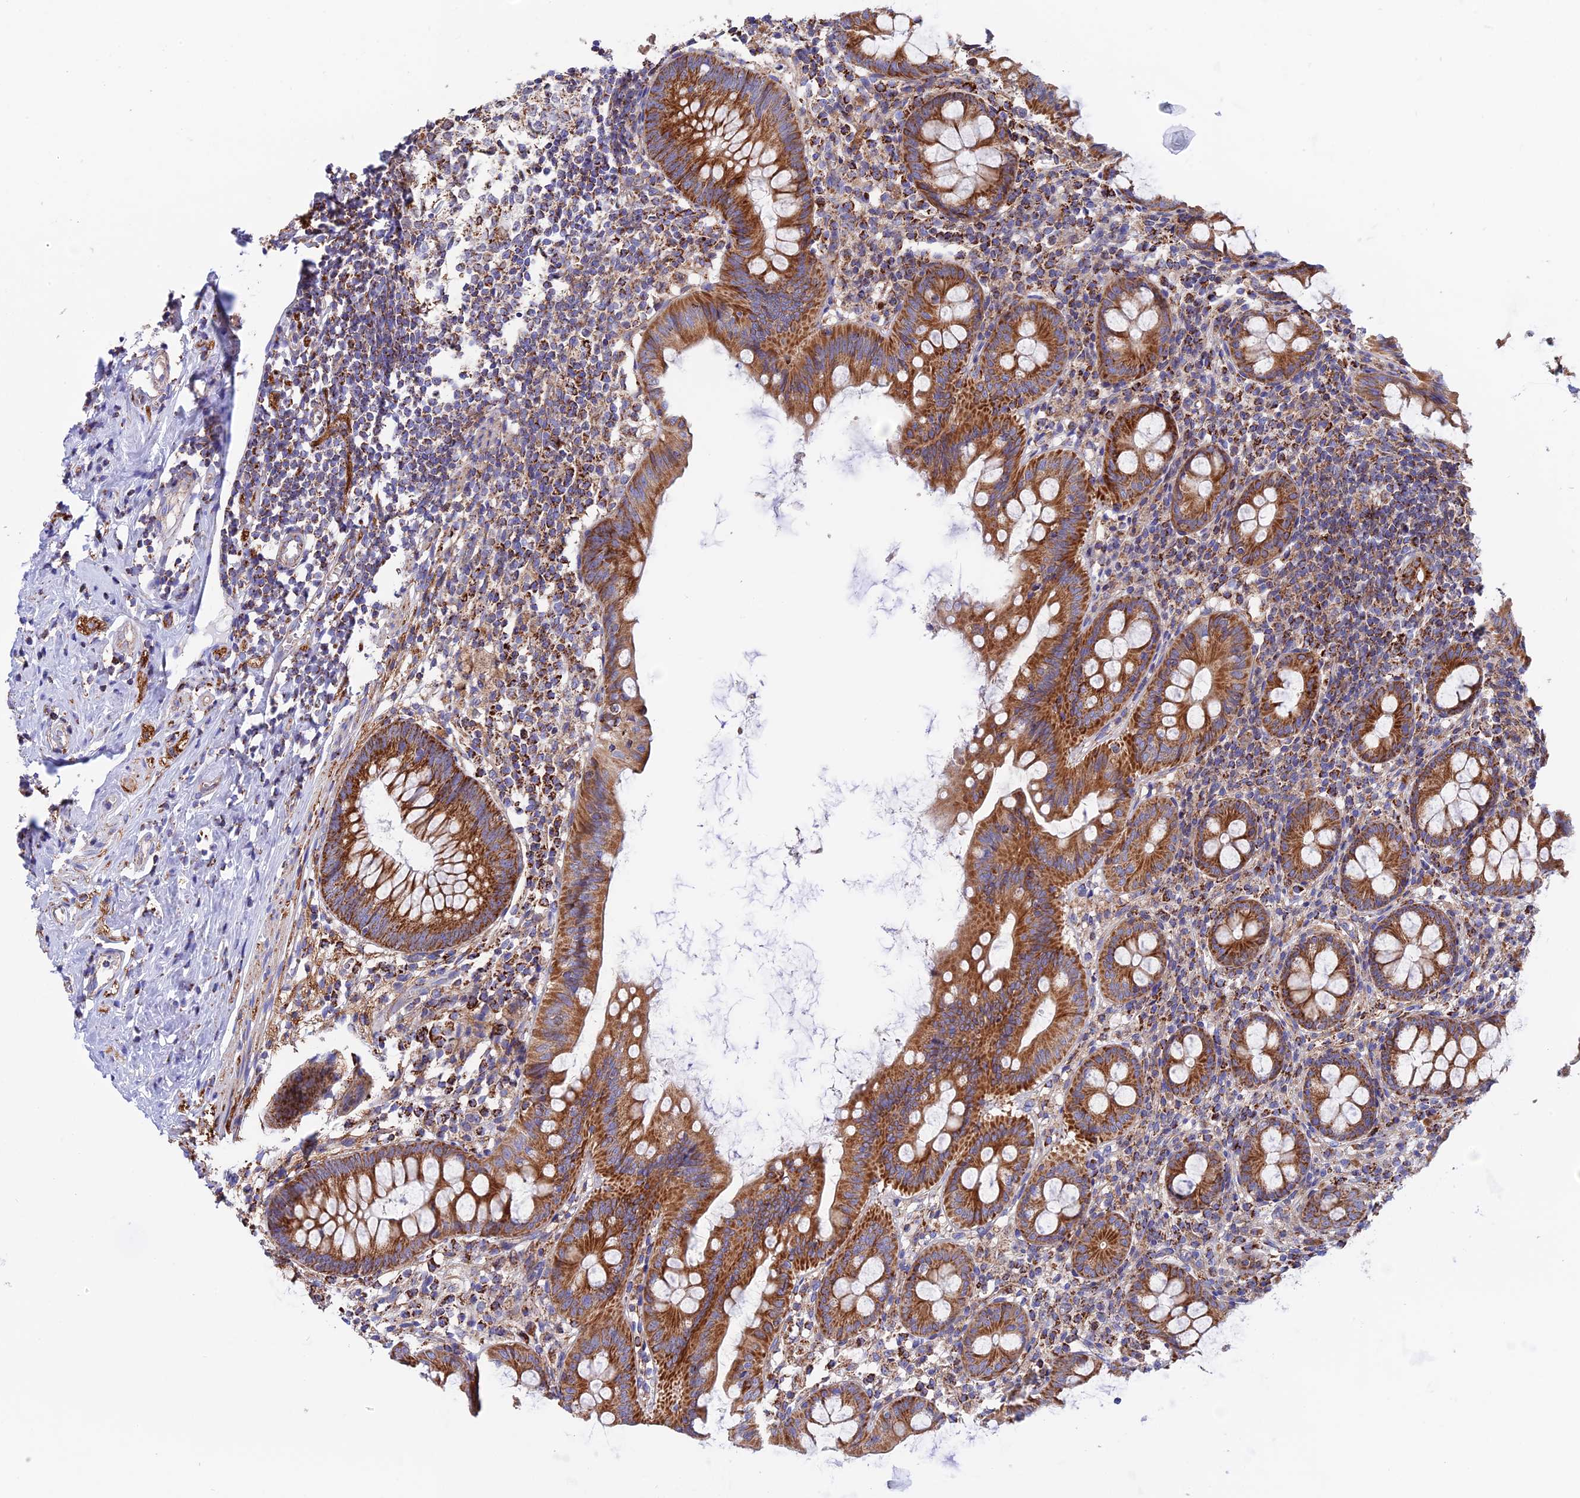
{"staining": {"intensity": "strong", "quantity": ">75%", "location": "cytoplasmic/membranous"}, "tissue": "appendix", "cell_type": "Glandular cells", "image_type": "normal", "snomed": [{"axis": "morphology", "description": "Normal tissue, NOS"}, {"axis": "topography", "description": "Appendix"}], "caption": "Strong cytoplasmic/membranous staining is appreciated in approximately >75% of glandular cells in benign appendix.", "gene": "GCDH", "patient": {"sex": "female", "age": 51}}